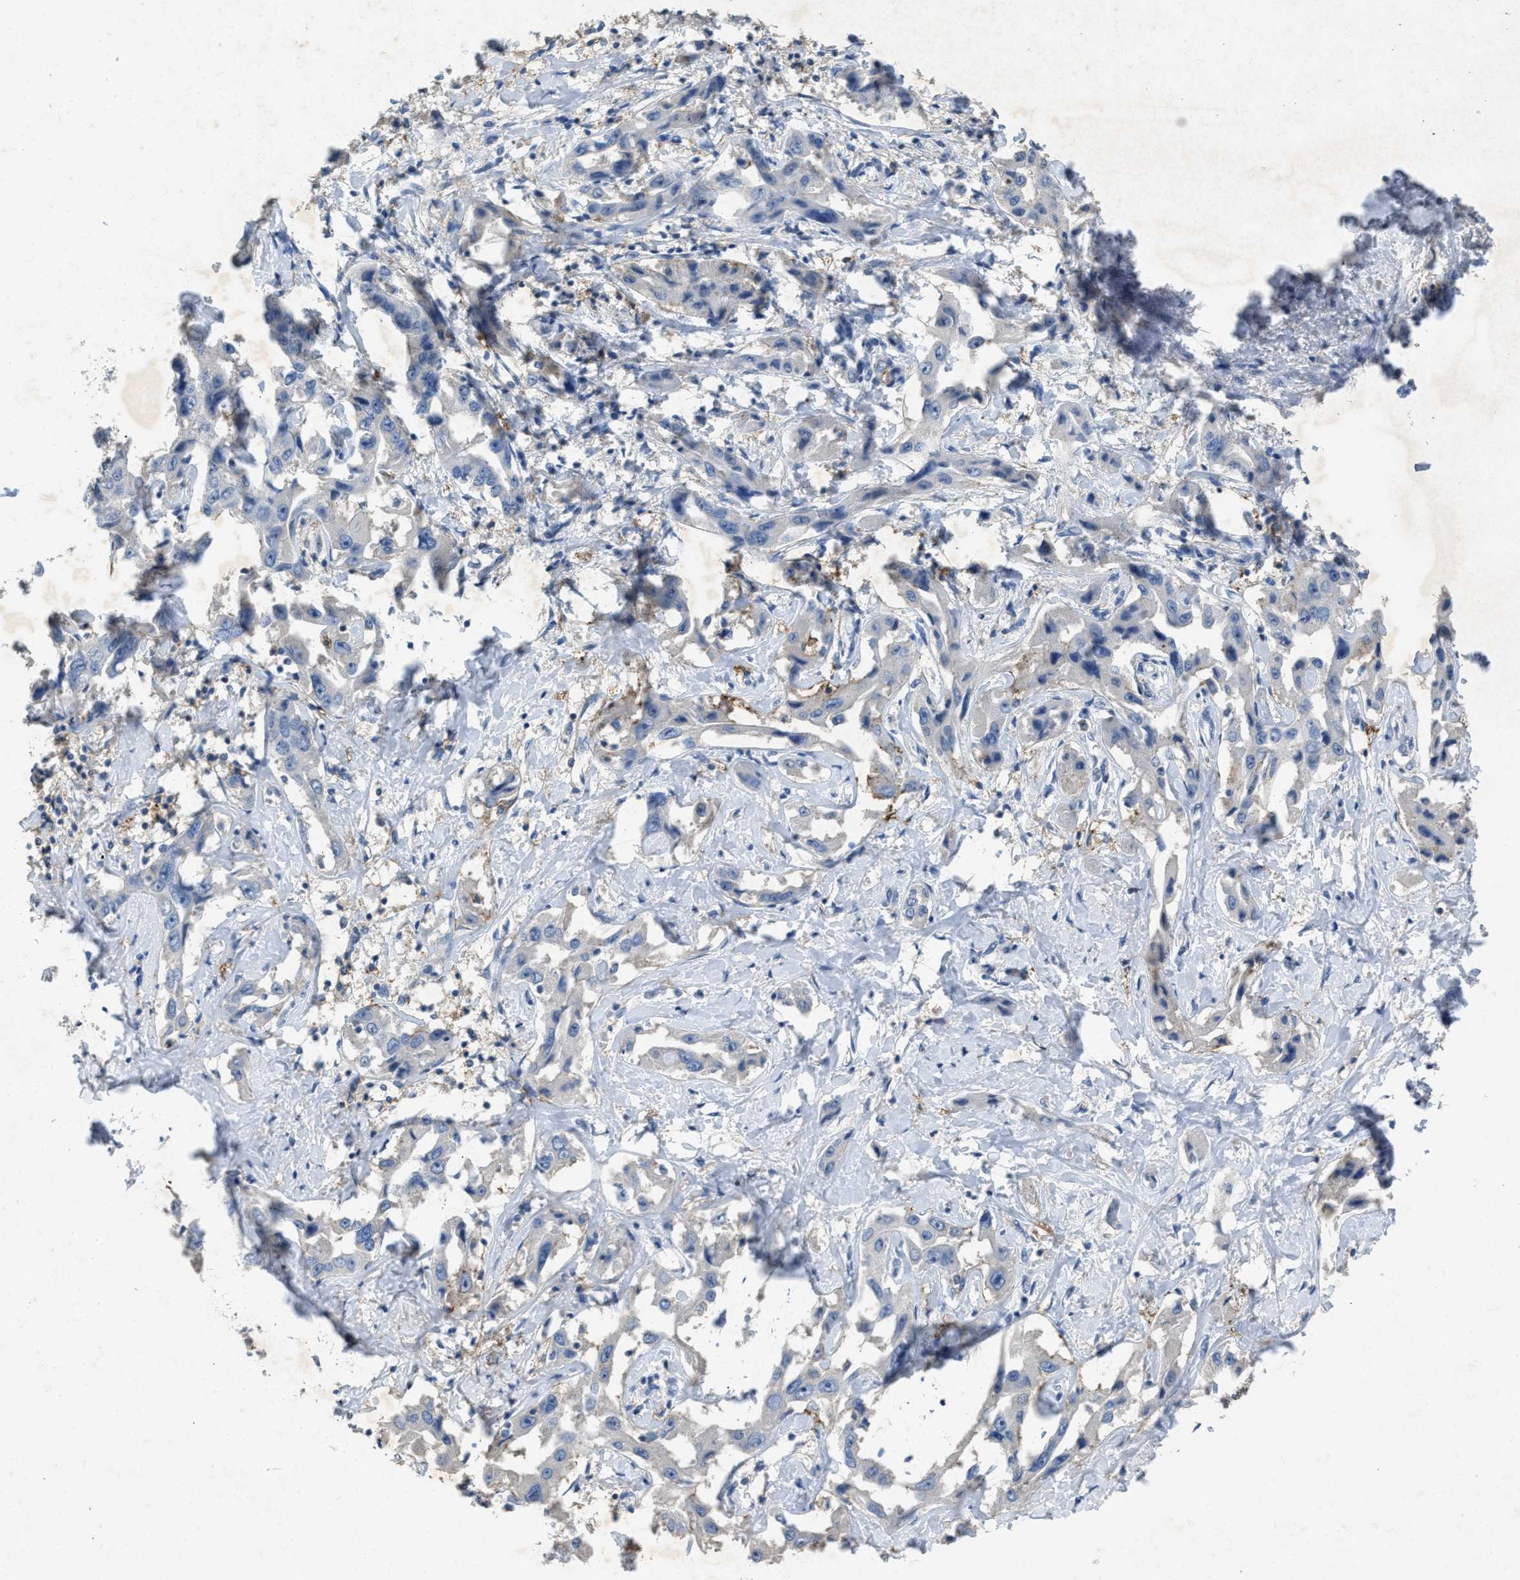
{"staining": {"intensity": "negative", "quantity": "none", "location": "none"}, "tissue": "liver cancer", "cell_type": "Tumor cells", "image_type": "cancer", "snomed": [{"axis": "morphology", "description": "Cholangiocarcinoma"}, {"axis": "topography", "description": "Liver"}], "caption": "The photomicrograph displays no significant staining in tumor cells of liver cholangiocarcinoma.", "gene": "OR51E1", "patient": {"sex": "male", "age": 59}}